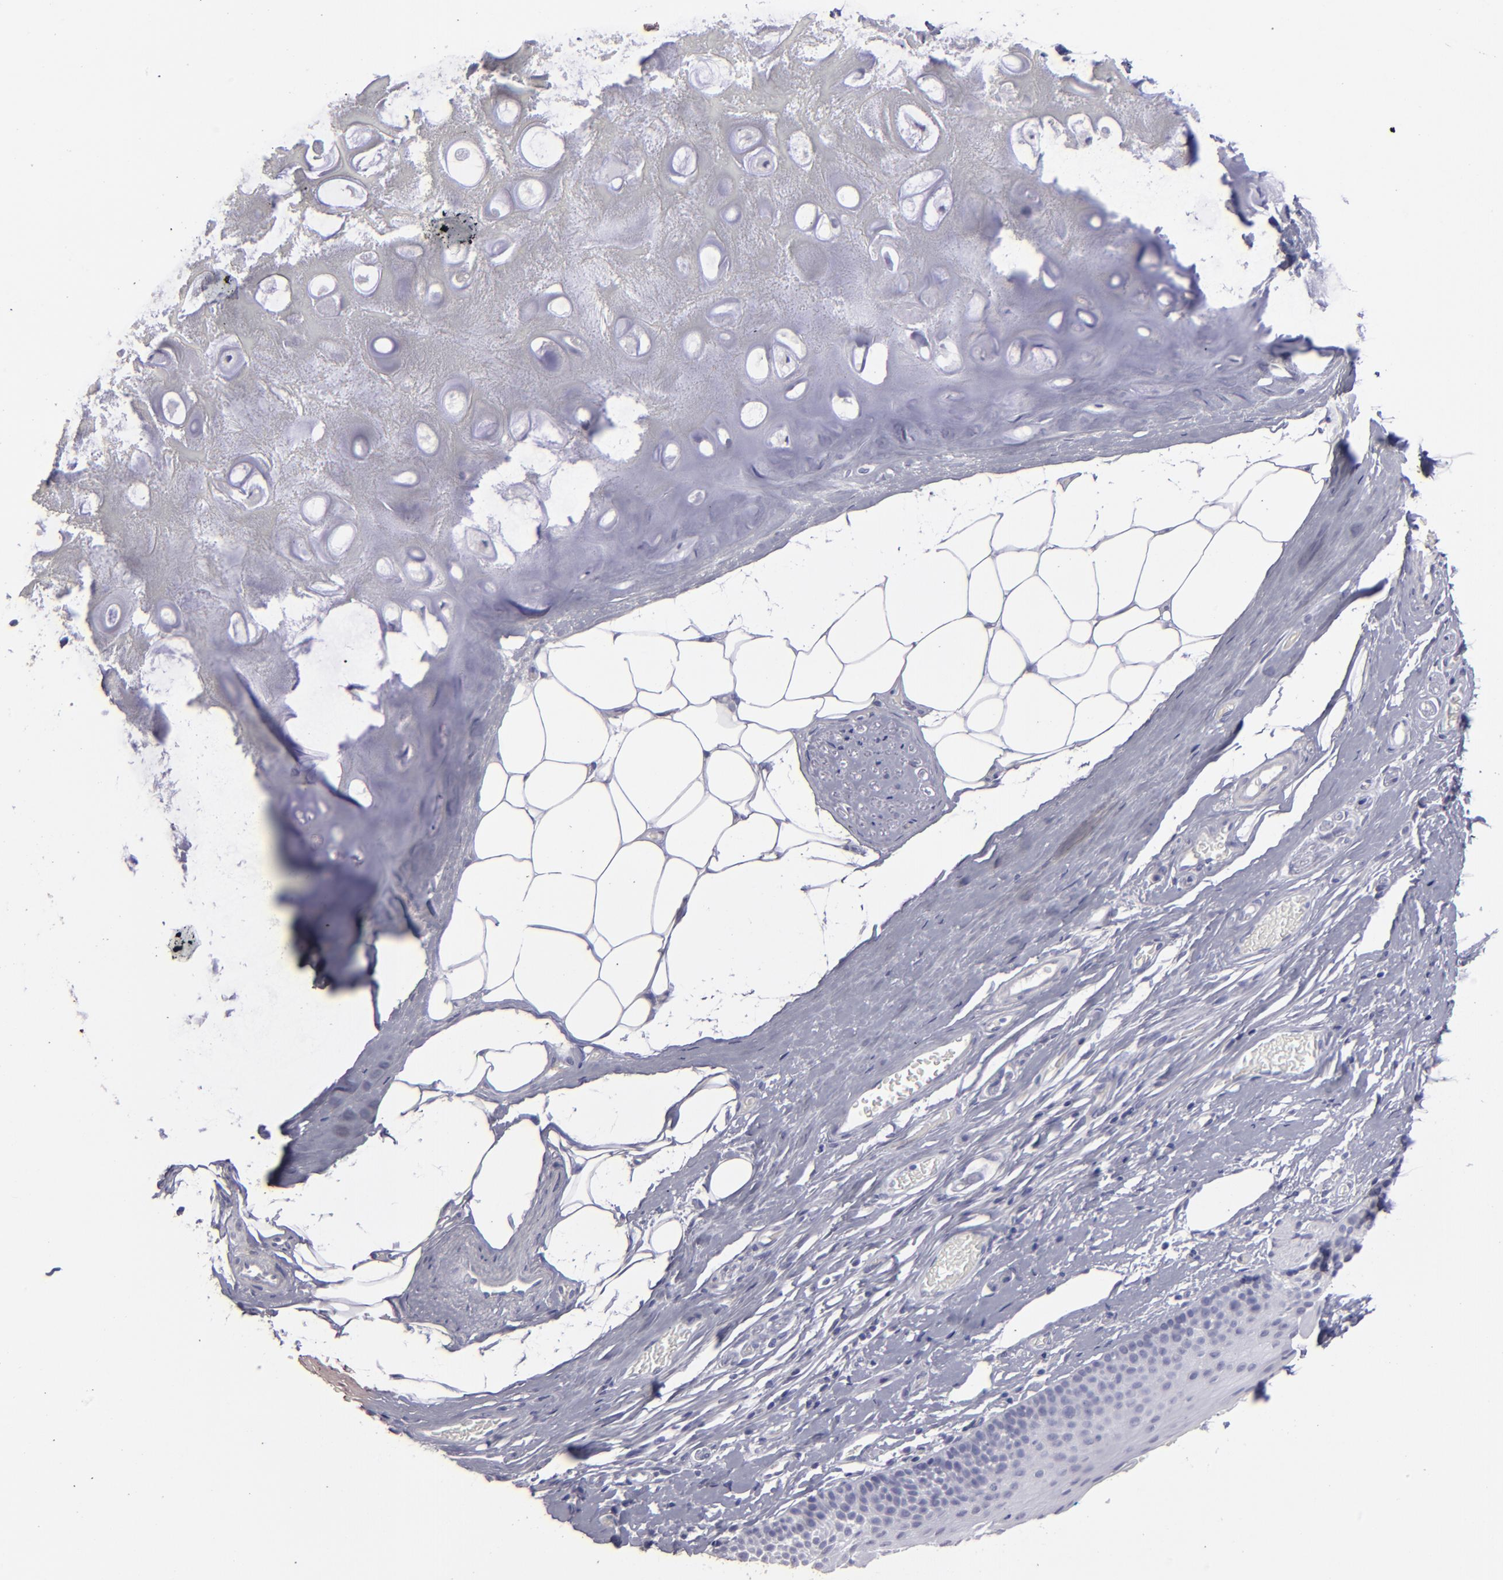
{"staining": {"intensity": "negative", "quantity": "none", "location": "none"}, "tissue": "nasopharynx", "cell_type": "Respiratory epithelial cells", "image_type": "normal", "snomed": [{"axis": "morphology", "description": "Normal tissue, NOS"}, {"axis": "topography", "description": "Nasopharynx"}], "caption": "The IHC histopathology image has no significant expression in respiratory epithelial cells of nasopharynx. Brightfield microscopy of immunohistochemistry stained with DAB (brown) and hematoxylin (blue), captured at high magnification.", "gene": "ALDOB", "patient": {"sex": "male", "age": 56}}